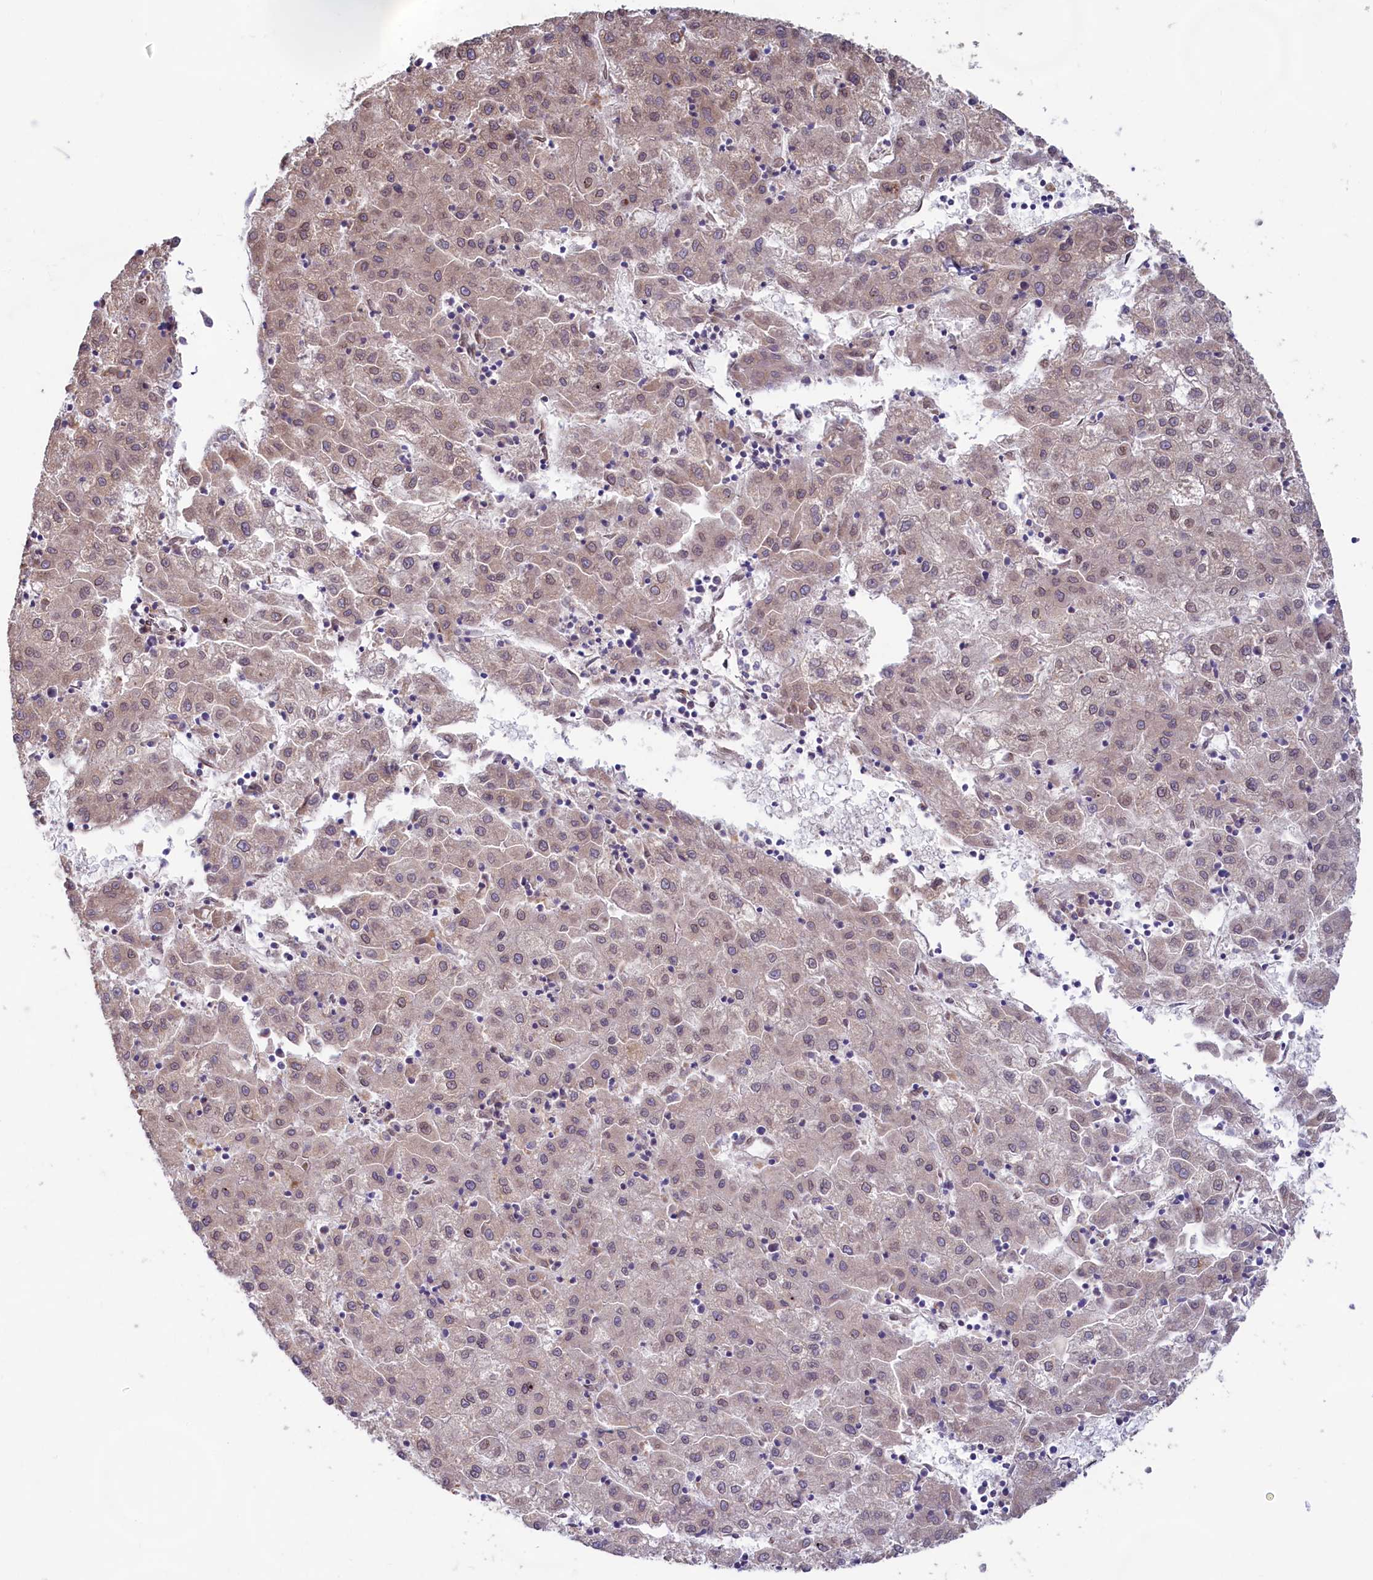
{"staining": {"intensity": "weak", "quantity": ">75%", "location": "cytoplasmic/membranous,nuclear"}, "tissue": "liver cancer", "cell_type": "Tumor cells", "image_type": "cancer", "snomed": [{"axis": "morphology", "description": "Carcinoma, Hepatocellular, NOS"}, {"axis": "topography", "description": "Liver"}], "caption": "Immunohistochemical staining of human liver cancer displays low levels of weak cytoplasmic/membranous and nuclear expression in approximately >75% of tumor cells. (IHC, brightfield microscopy, high magnification).", "gene": "TBC1D19", "patient": {"sex": "male", "age": 72}}